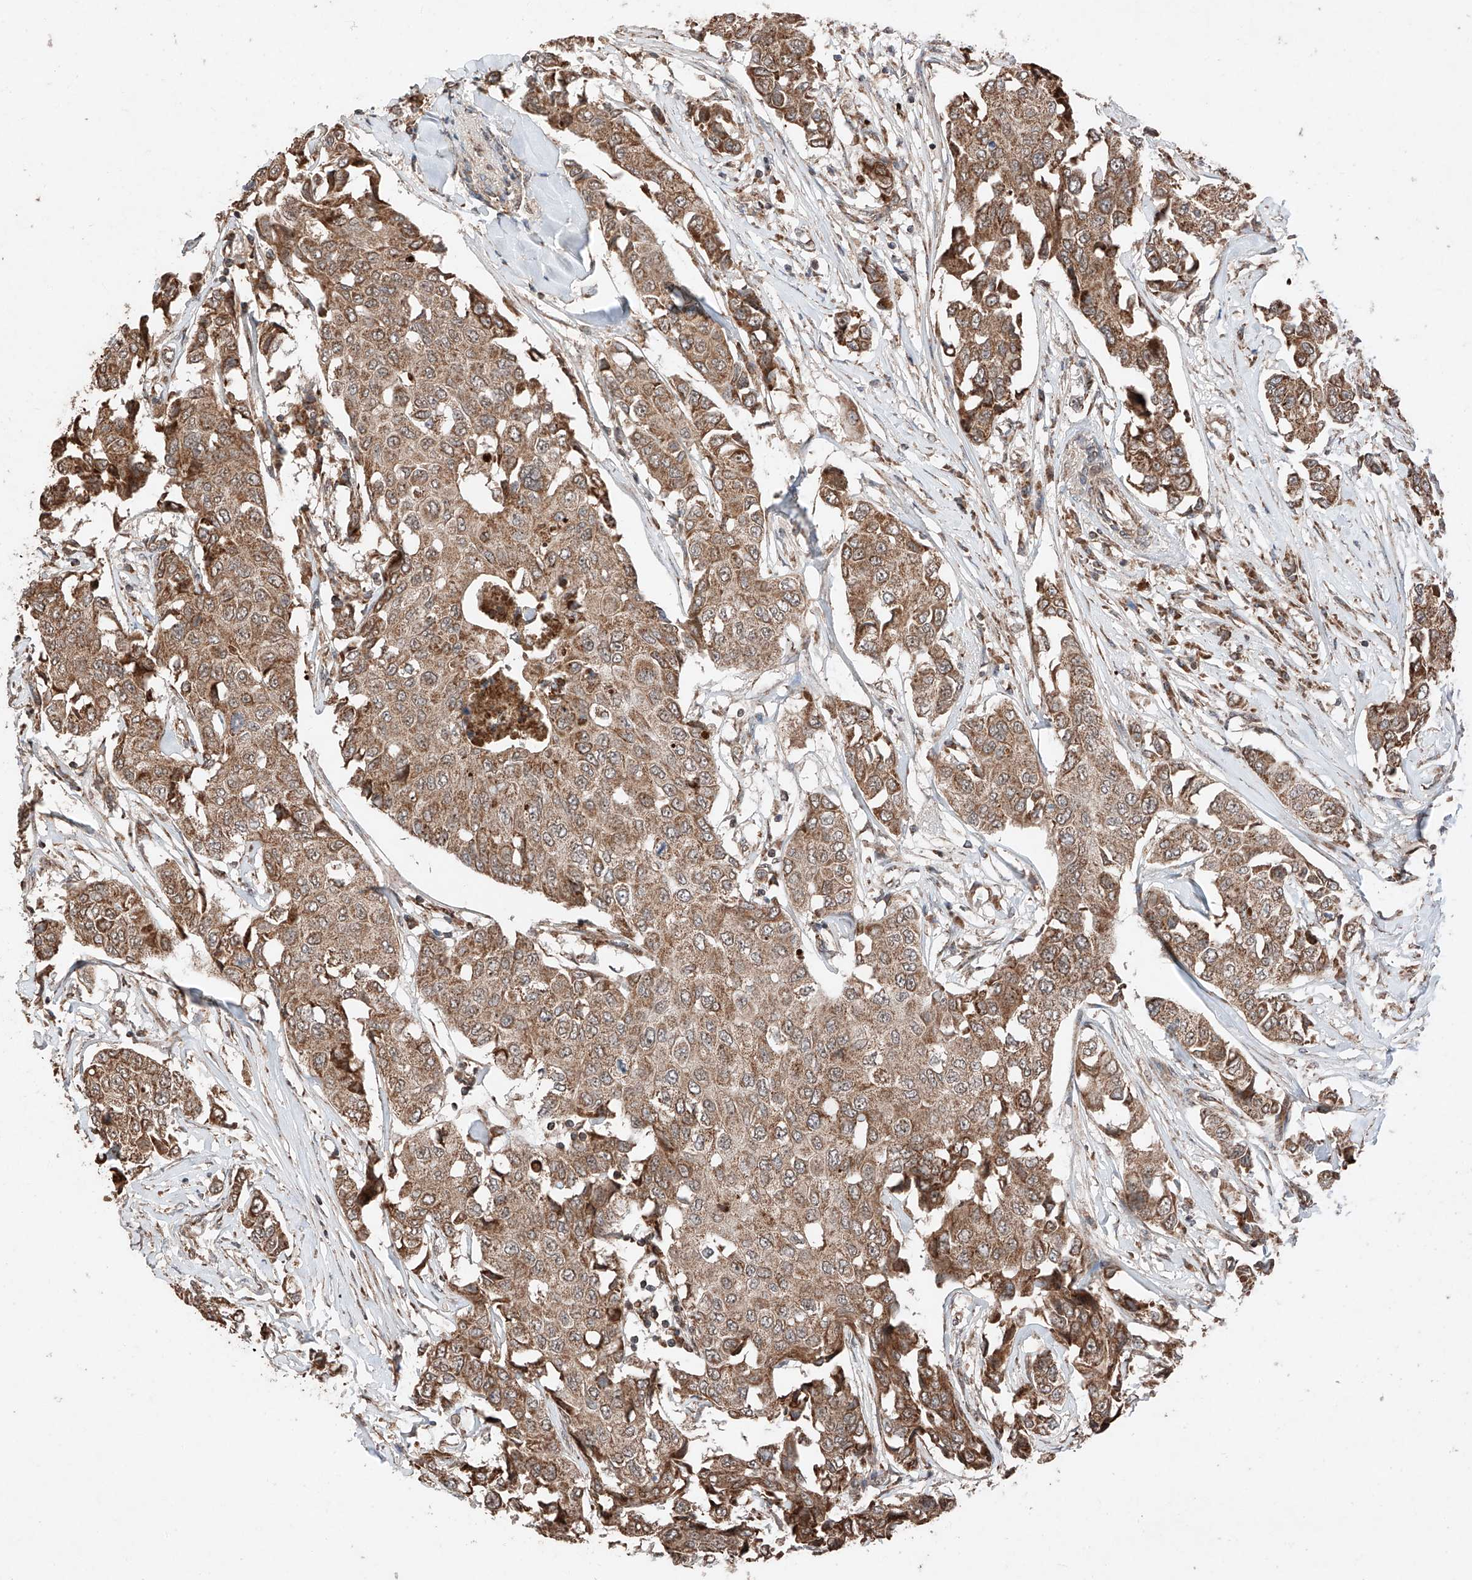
{"staining": {"intensity": "moderate", "quantity": ">75%", "location": "cytoplasmic/membranous"}, "tissue": "breast cancer", "cell_type": "Tumor cells", "image_type": "cancer", "snomed": [{"axis": "morphology", "description": "Duct carcinoma"}, {"axis": "topography", "description": "Breast"}], "caption": "Approximately >75% of tumor cells in infiltrating ductal carcinoma (breast) exhibit moderate cytoplasmic/membranous protein staining as visualized by brown immunohistochemical staining.", "gene": "ZSCAN29", "patient": {"sex": "female", "age": 80}}